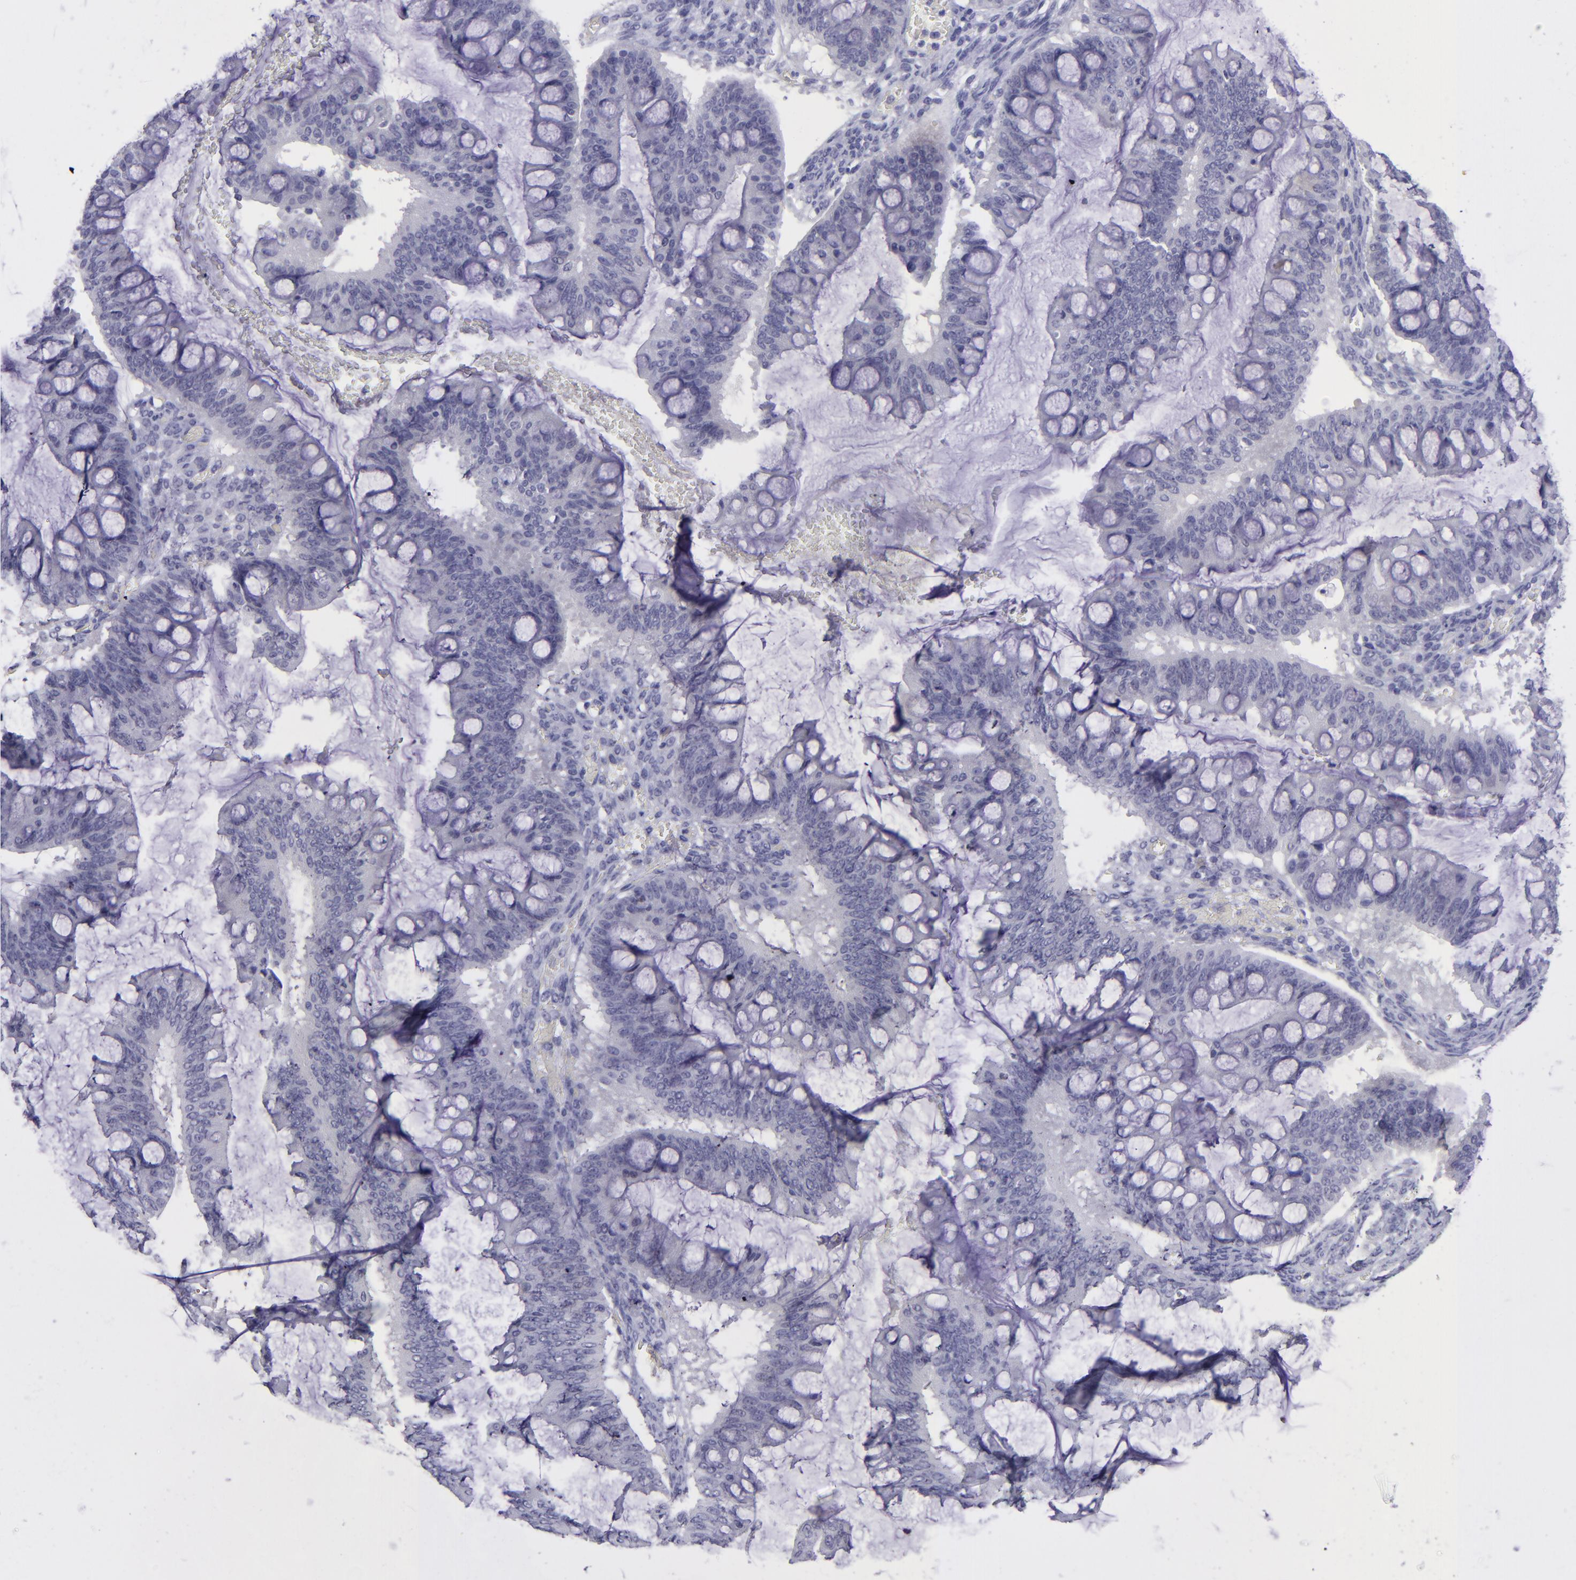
{"staining": {"intensity": "negative", "quantity": "none", "location": "none"}, "tissue": "ovarian cancer", "cell_type": "Tumor cells", "image_type": "cancer", "snomed": [{"axis": "morphology", "description": "Cystadenocarcinoma, mucinous, NOS"}, {"axis": "topography", "description": "Ovary"}], "caption": "IHC photomicrograph of ovarian mucinous cystadenocarcinoma stained for a protein (brown), which exhibits no expression in tumor cells.", "gene": "POU2F2", "patient": {"sex": "female", "age": 73}}